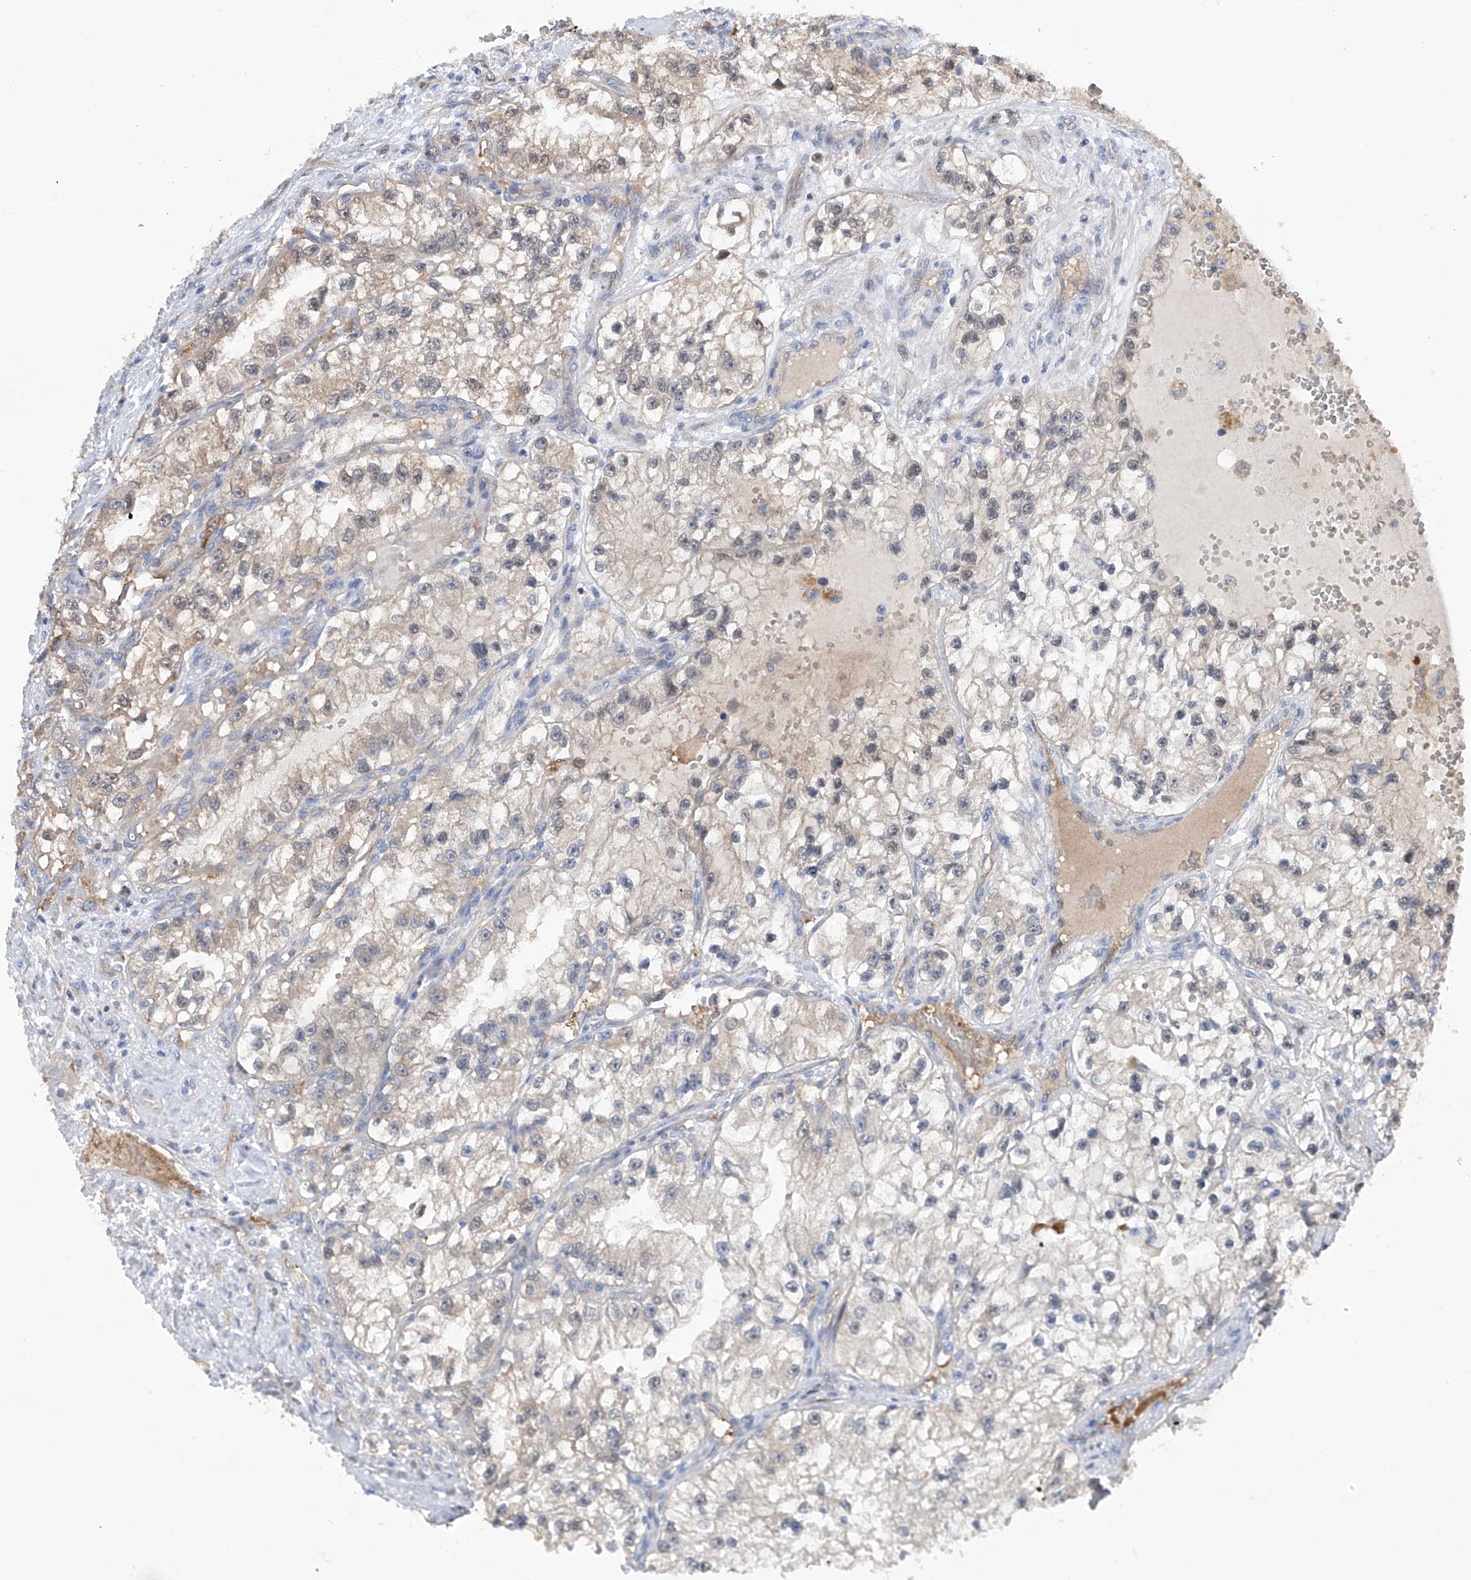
{"staining": {"intensity": "weak", "quantity": "<25%", "location": "cytoplasmic/membranous"}, "tissue": "renal cancer", "cell_type": "Tumor cells", "image_type": "cancer", "snomed": [{"axis": "morphology", "description": "Adenocarcinoma, NOS"}, {"axis": "topography", "description": "Kidney"}], "caption": "High magnification brightfield microscopy of renal adenocarcinoma stained with DAB (brown) and counterstained with hematoxylin (blue): tumor cells show no significant expression.", "gene": "NUDT17", "patient": {"sex": "female", "age": 57}}